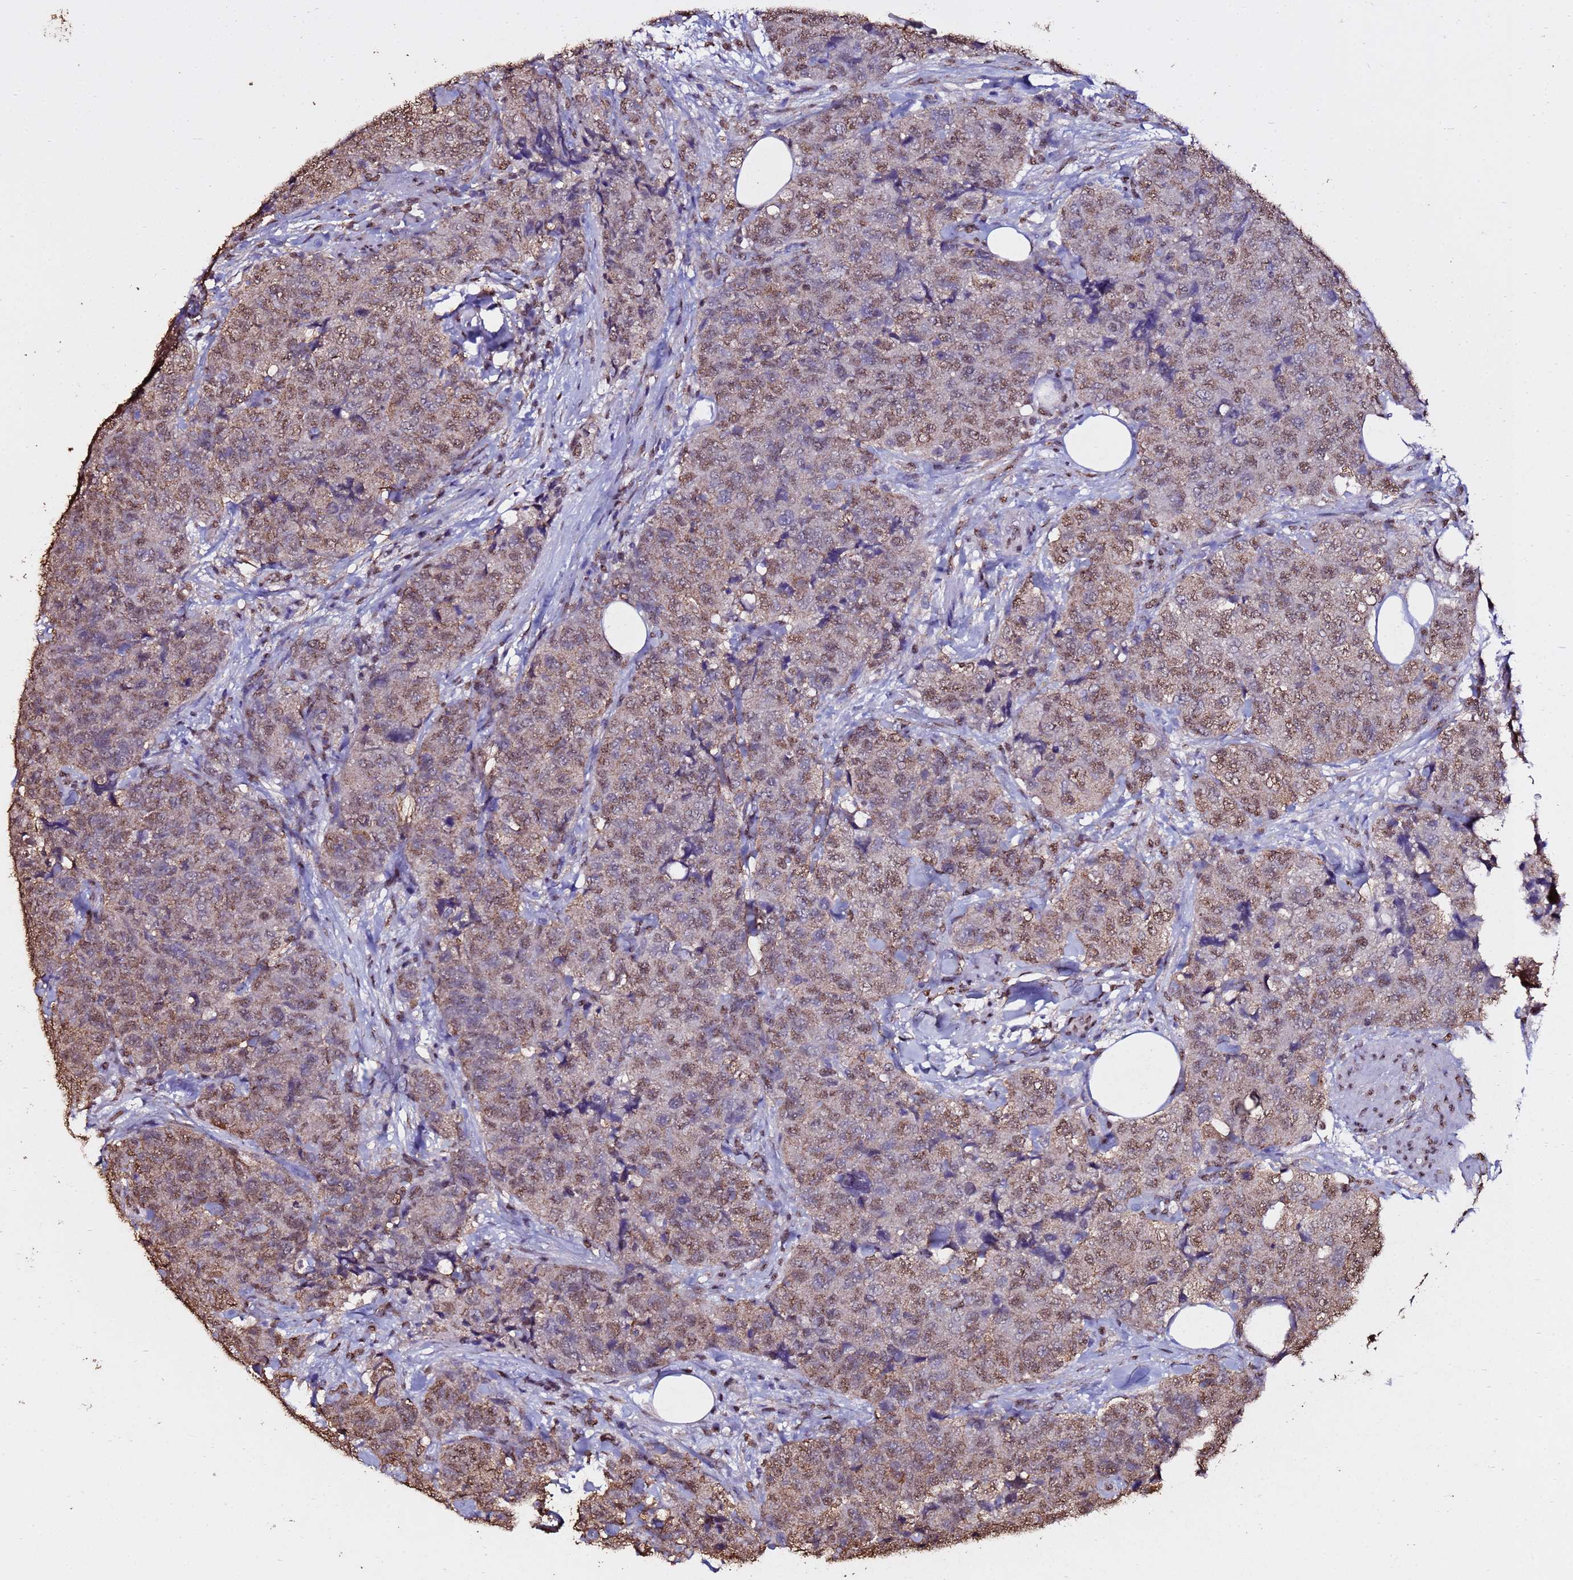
{"staining": {"intensity": "moderate", "quantity": ">75%", "location": "nuclear"}, "tissue": "urothelial cancer", "cell_type": "Tumor cells", "image_type": "cancer", "snomed": [{"axis": "morphology", "description": "Urothelial carcinoma, High grade"}, {"axis": "topography", "description": "Urinary bladder"}], "caption": "This is a photomicrograph of IHC staining of high-grade urothelial carcinoma, which shows moderate expression in the nuclear of tumor cells.", "gene": "TRIP6", "patient": {"sex": "female", "age": 78}}